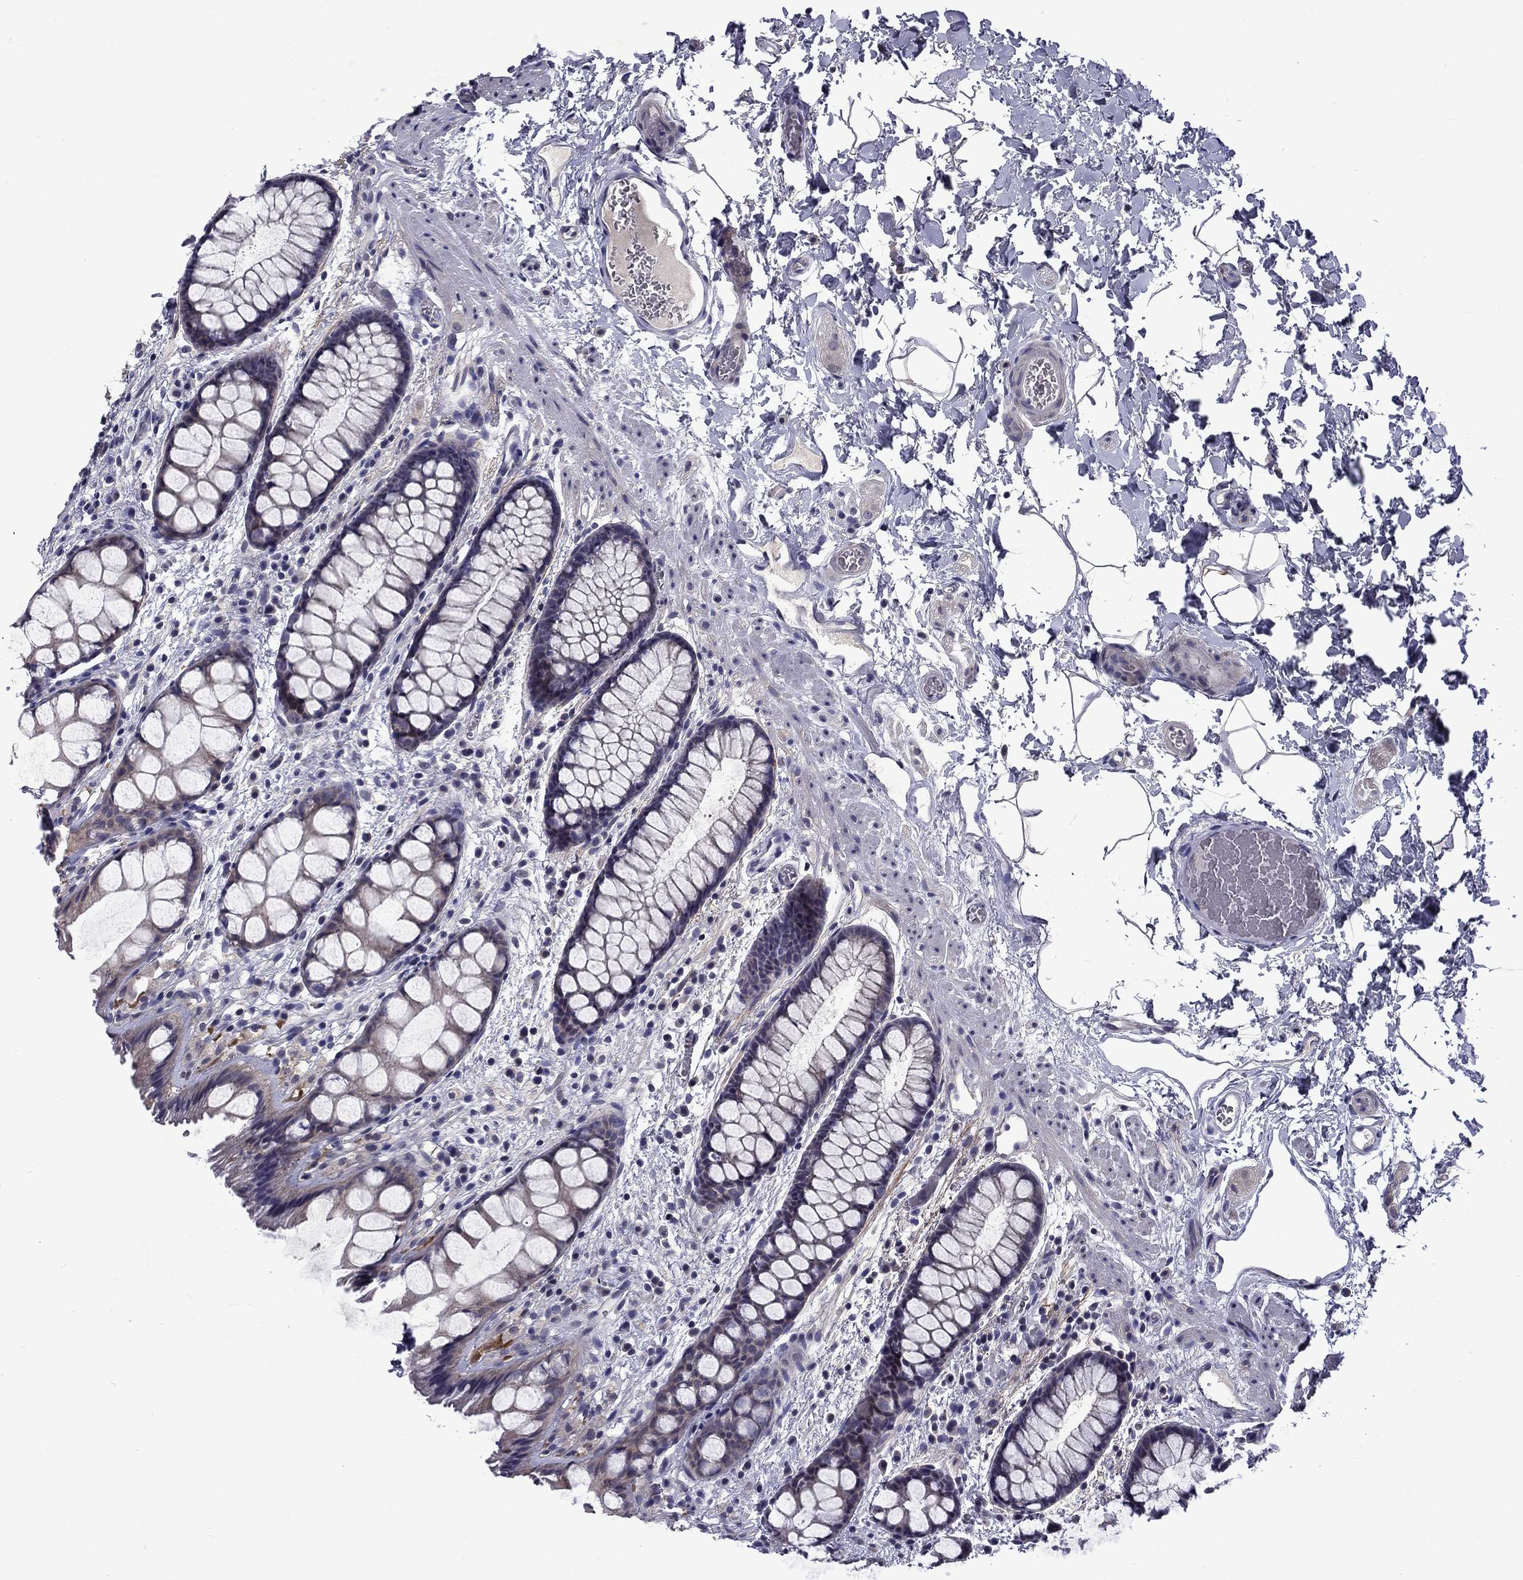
{"staining": {"intensity": "negative", "quantity": "none", "location": "none"}, "tissue": "rectum", "cell_type": "Glandular cells", "image_type": "normal", "snomed": [{"axis": "morphology", "description": "Normal tissue, NOS"}, {"axis": "topography", "description": "Rectum"}], "caption": "A high-resolution photomicrograph shows IHC staining of unremarkable rectum, which demonstrates no significant expression in glandular cells.", "gene": "SNTA1", "patient": {"sex": "female", "age": 62}}